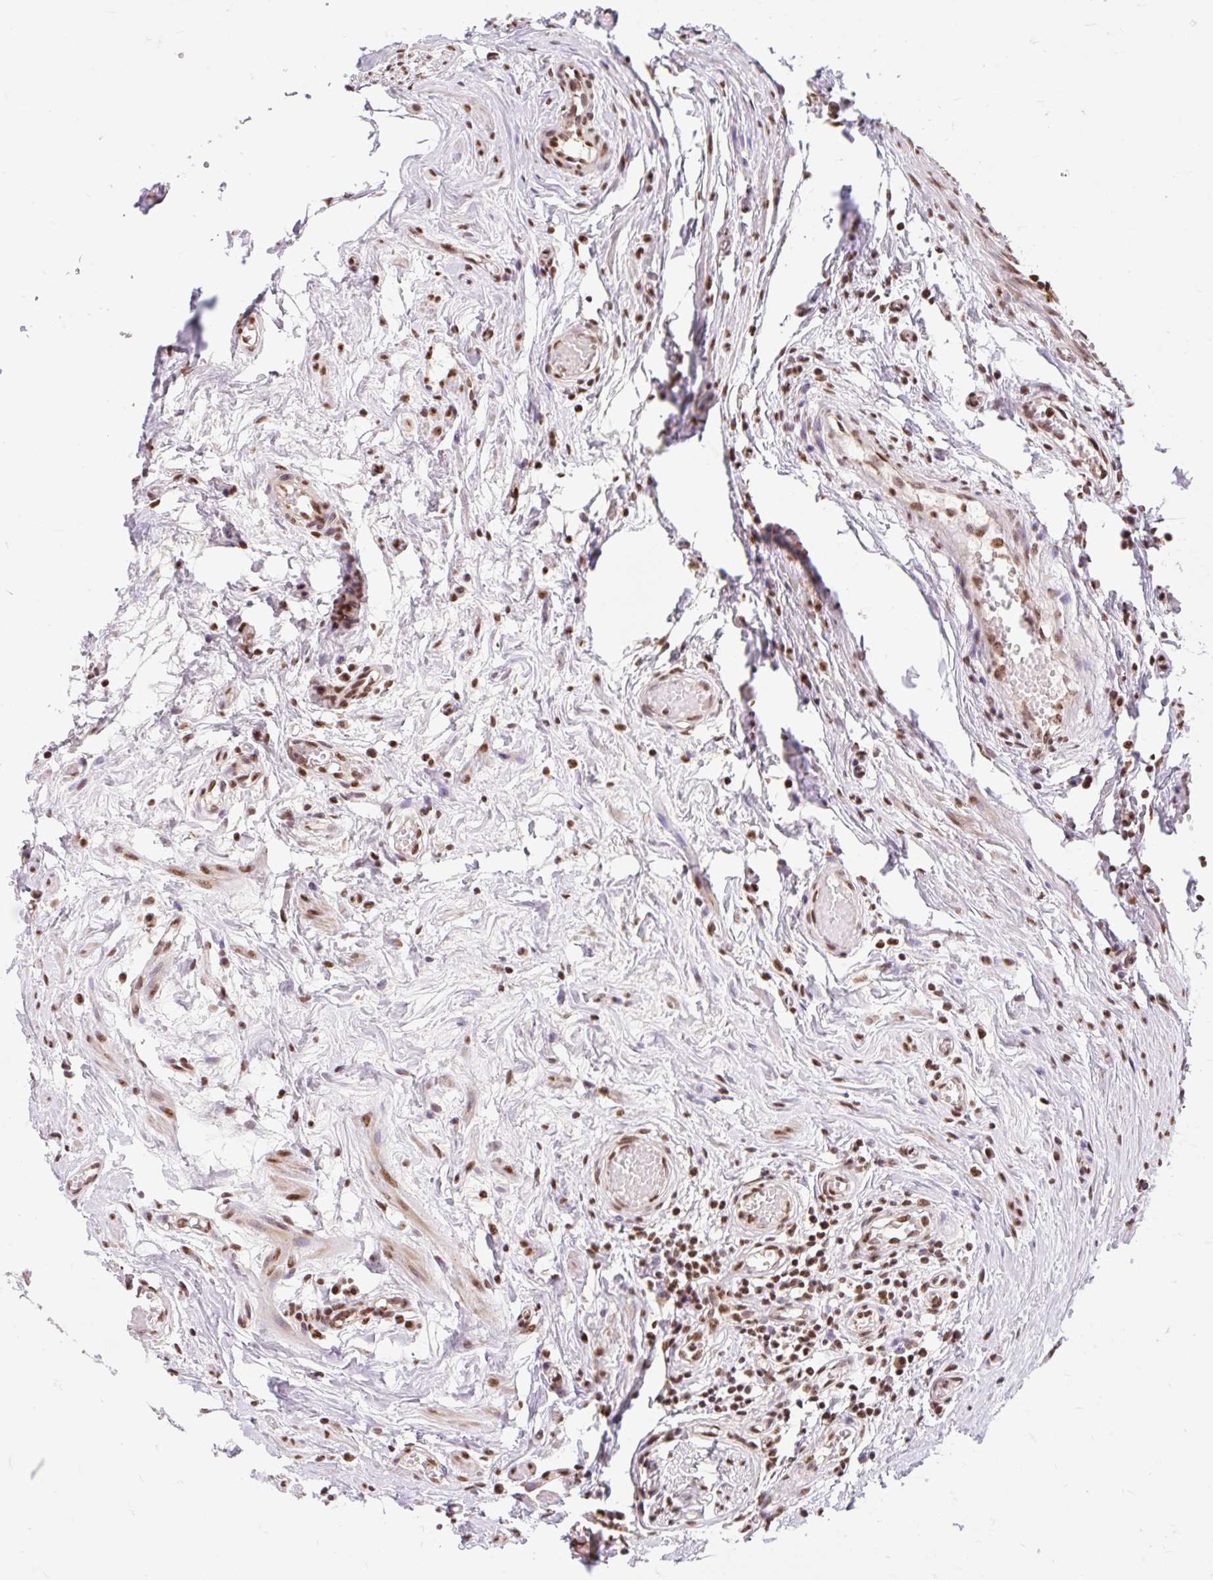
{"staining": {"intensity": "strong", "quantity": ">75%", "location": "nuclear"}, "tissue": "epididymis", "cell_type": "Glandular cells", "image_type": "normal", "snomed": [{"axis": "morphology", "description": "Normal tissue, NOS"}, {"axis": "topography", "description": "Epididymis, spermatic cord, NOS"}], "caption": "Strong nuclear positivity for a protein is present in about >75% of glandular cells of normal epididymis using IHC.", "gene": "BICRA", "patient": {"sex": "male", "age": 22}}